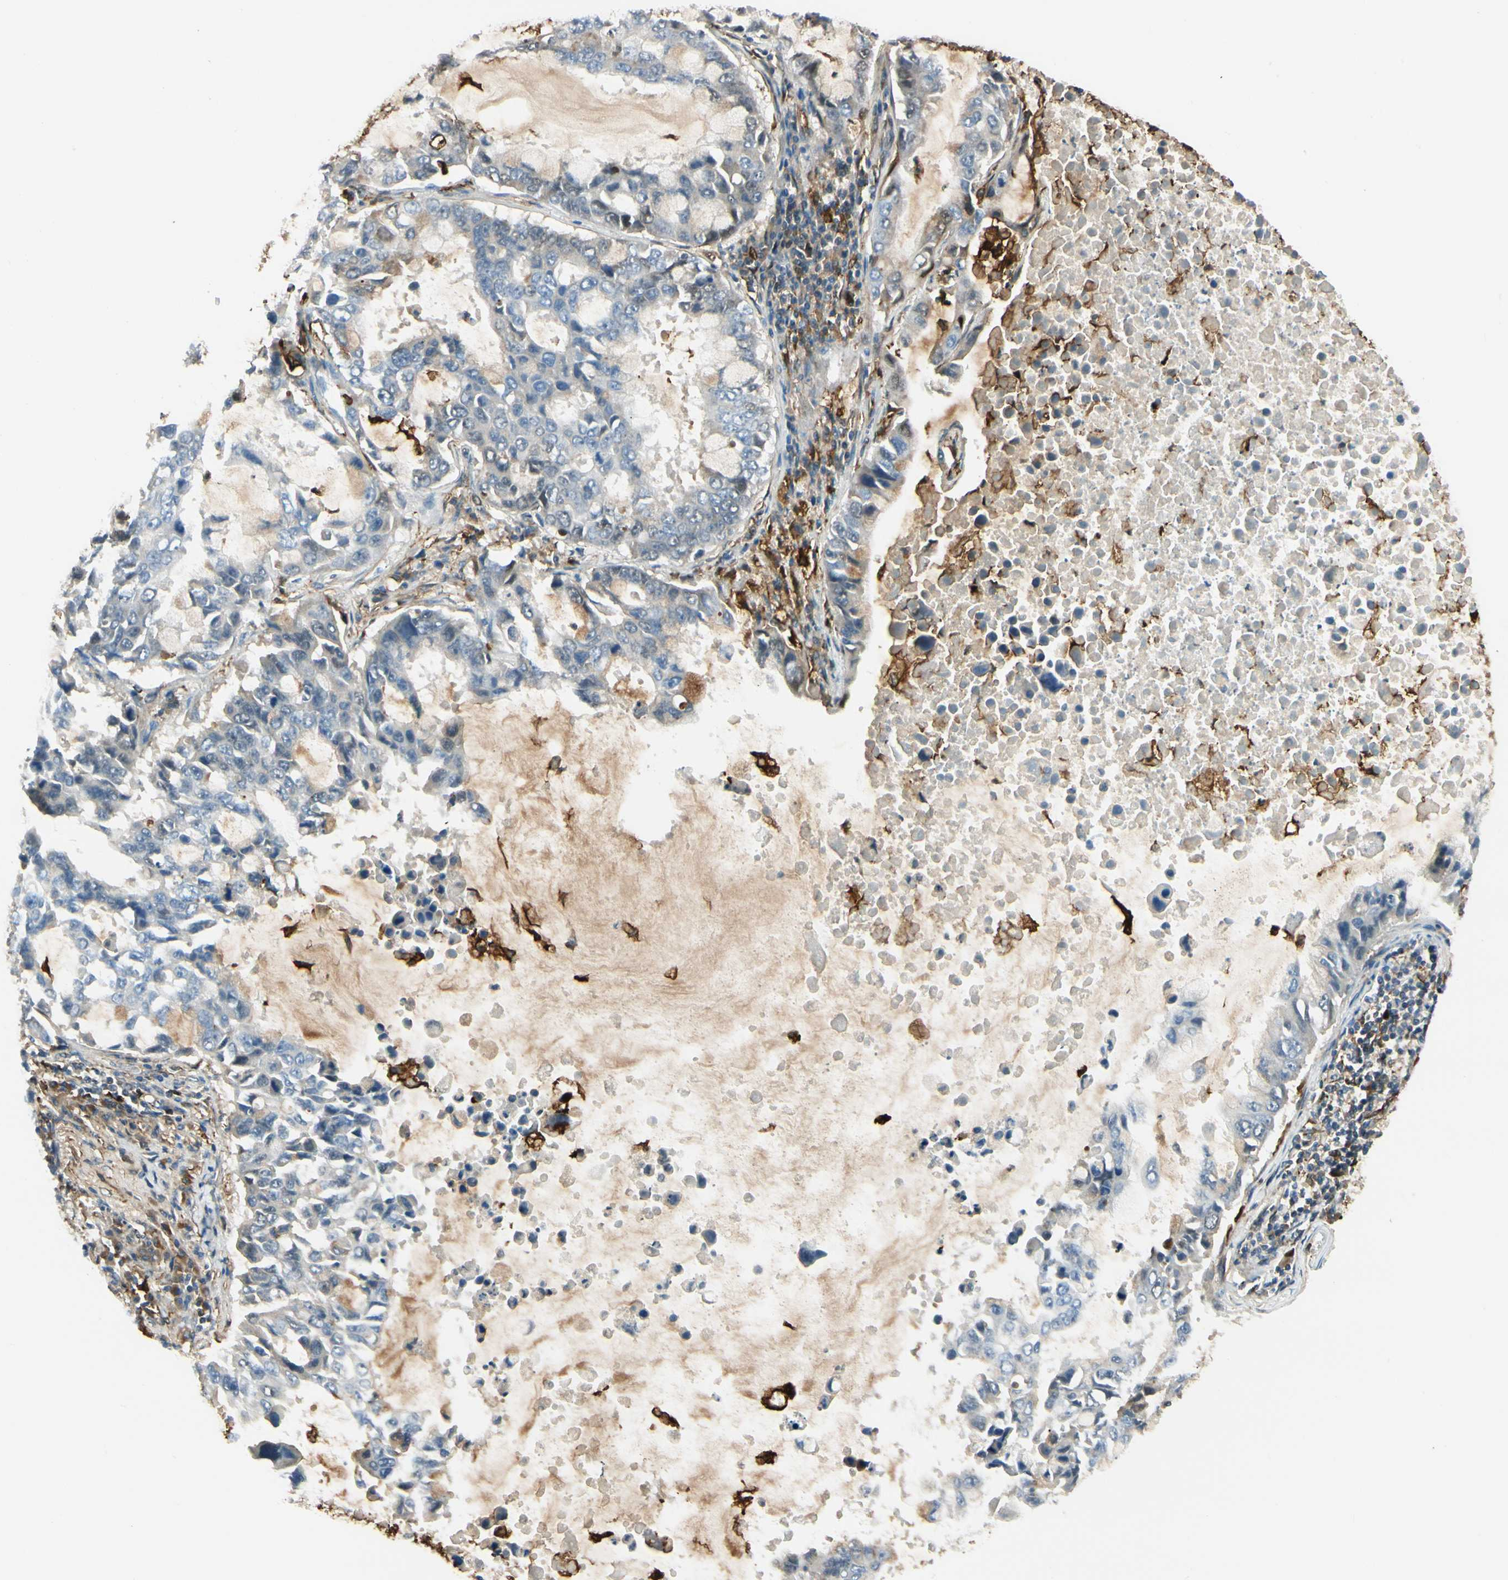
{"staining": {"intensity": "negative", "quantity": "none", "location": "none"}, "tissue": "lung cancer", "cell_type": "Tumor cells", "image_type": "cancer", "snomed": [{"axis": "morphology", "description": "Adenocarcinoma, NOS"}, {"axis": "topography", "description": "Lung"}], "caption": "A high-resolution image shows immunohistochemistry (IHC) staining of lung cancer, which demonstrates no significant staining in tumor cells.", "gene": "FTH1", "patient": {"sex": "male", "age": 64}}